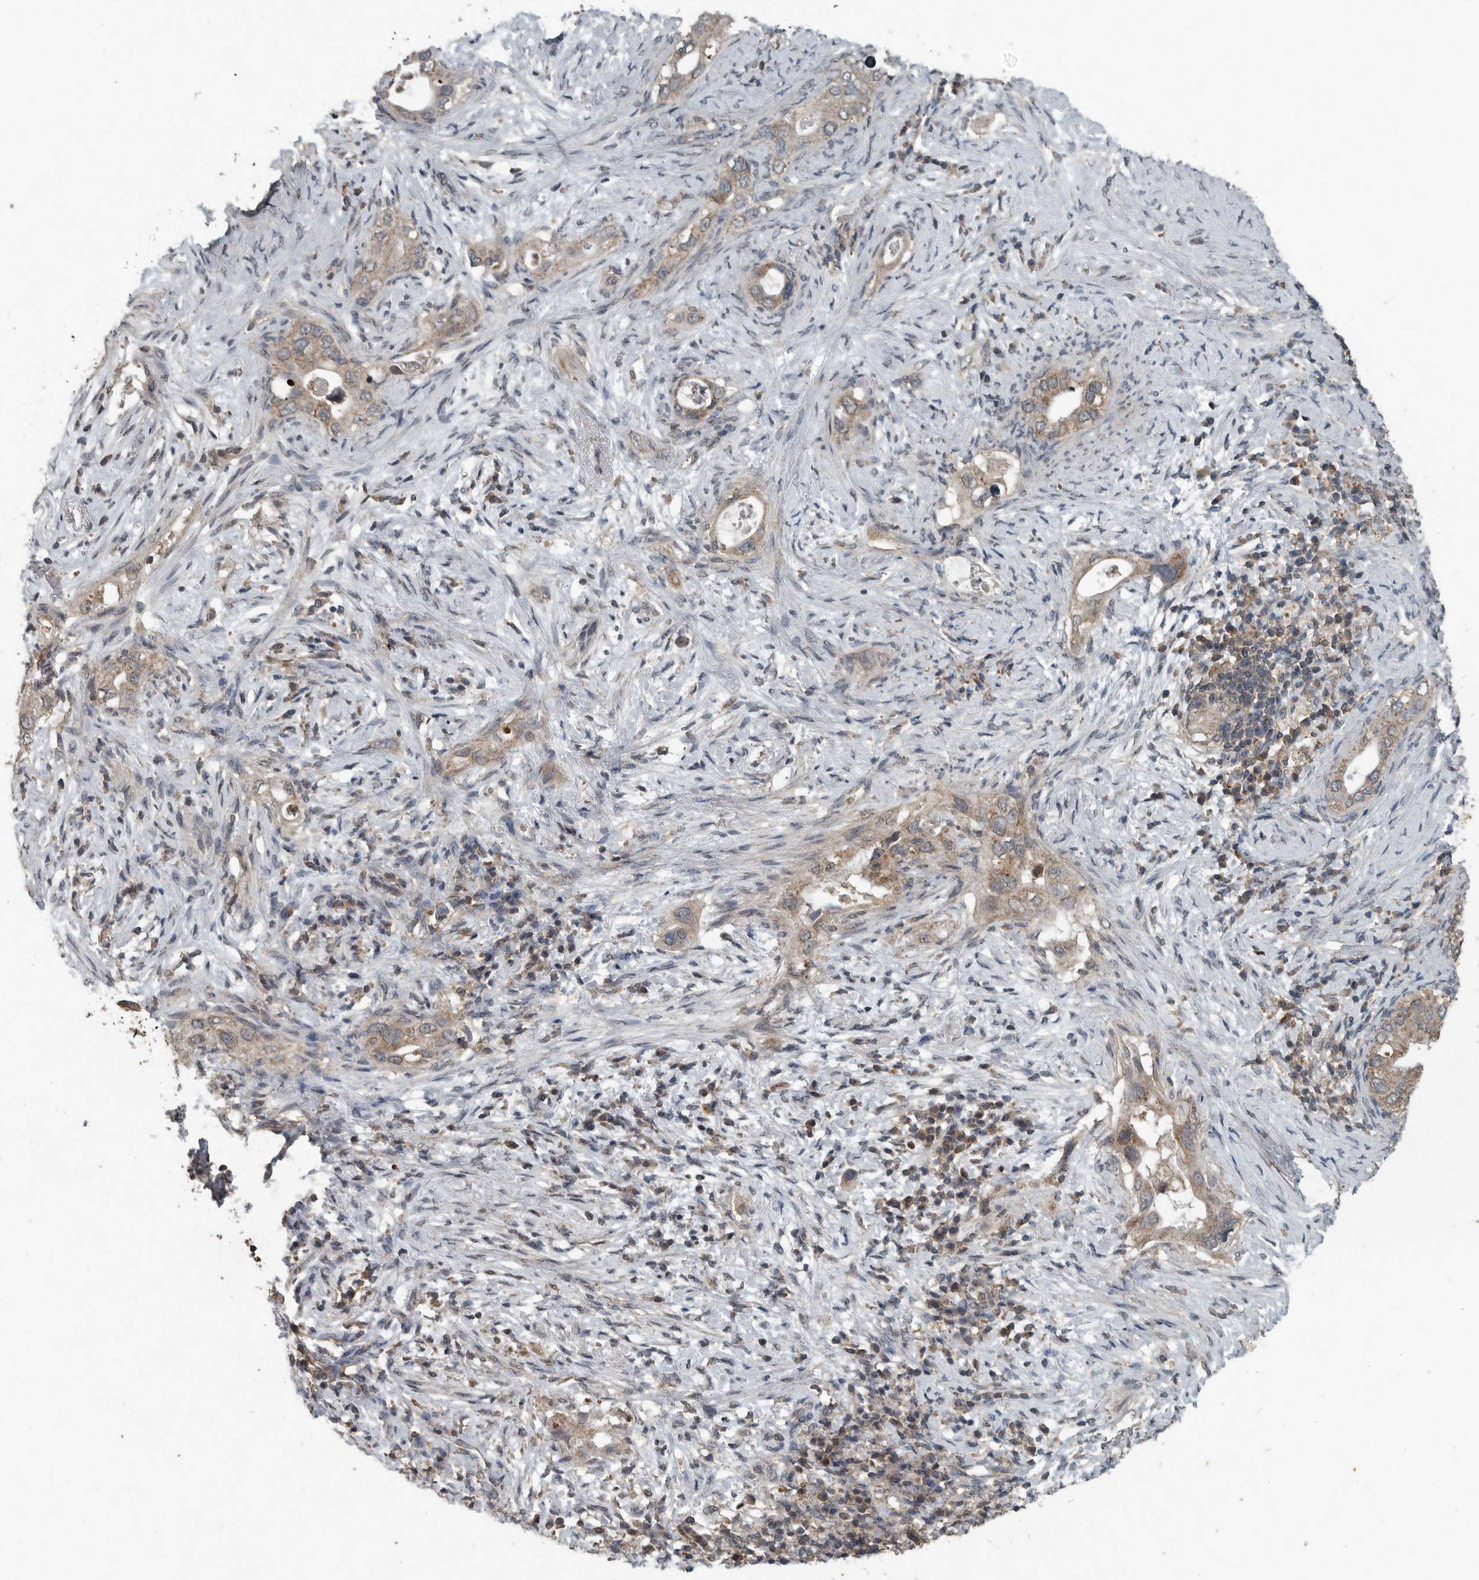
{"staining": {"intensity": "weak", "quantity": "25%-75%", "location": "cytoplasmic/membranous"}, "tissue": "pancreatic cancer", "cell_type": "Tumor cells", "image_type": "cancer", "snomed": [{"axis": "morphology", "description": "Inflammation, NOS"}, {"axis": "morphology", "description": "Adenocarcinoma, NOS"}, {"axis": "topography", "description": "Pancreas"}], "caption": "The immunohistochemical stain highlights weak cytoplasmic/membranous expression in tumor cells of adenocarcinoma (pancreatic) tissue. (brown staining indicates protein expression, while blue staining denotes nuclei).", "gene": "IL6ST", "patient": {"sex": "female", "age": 56}}